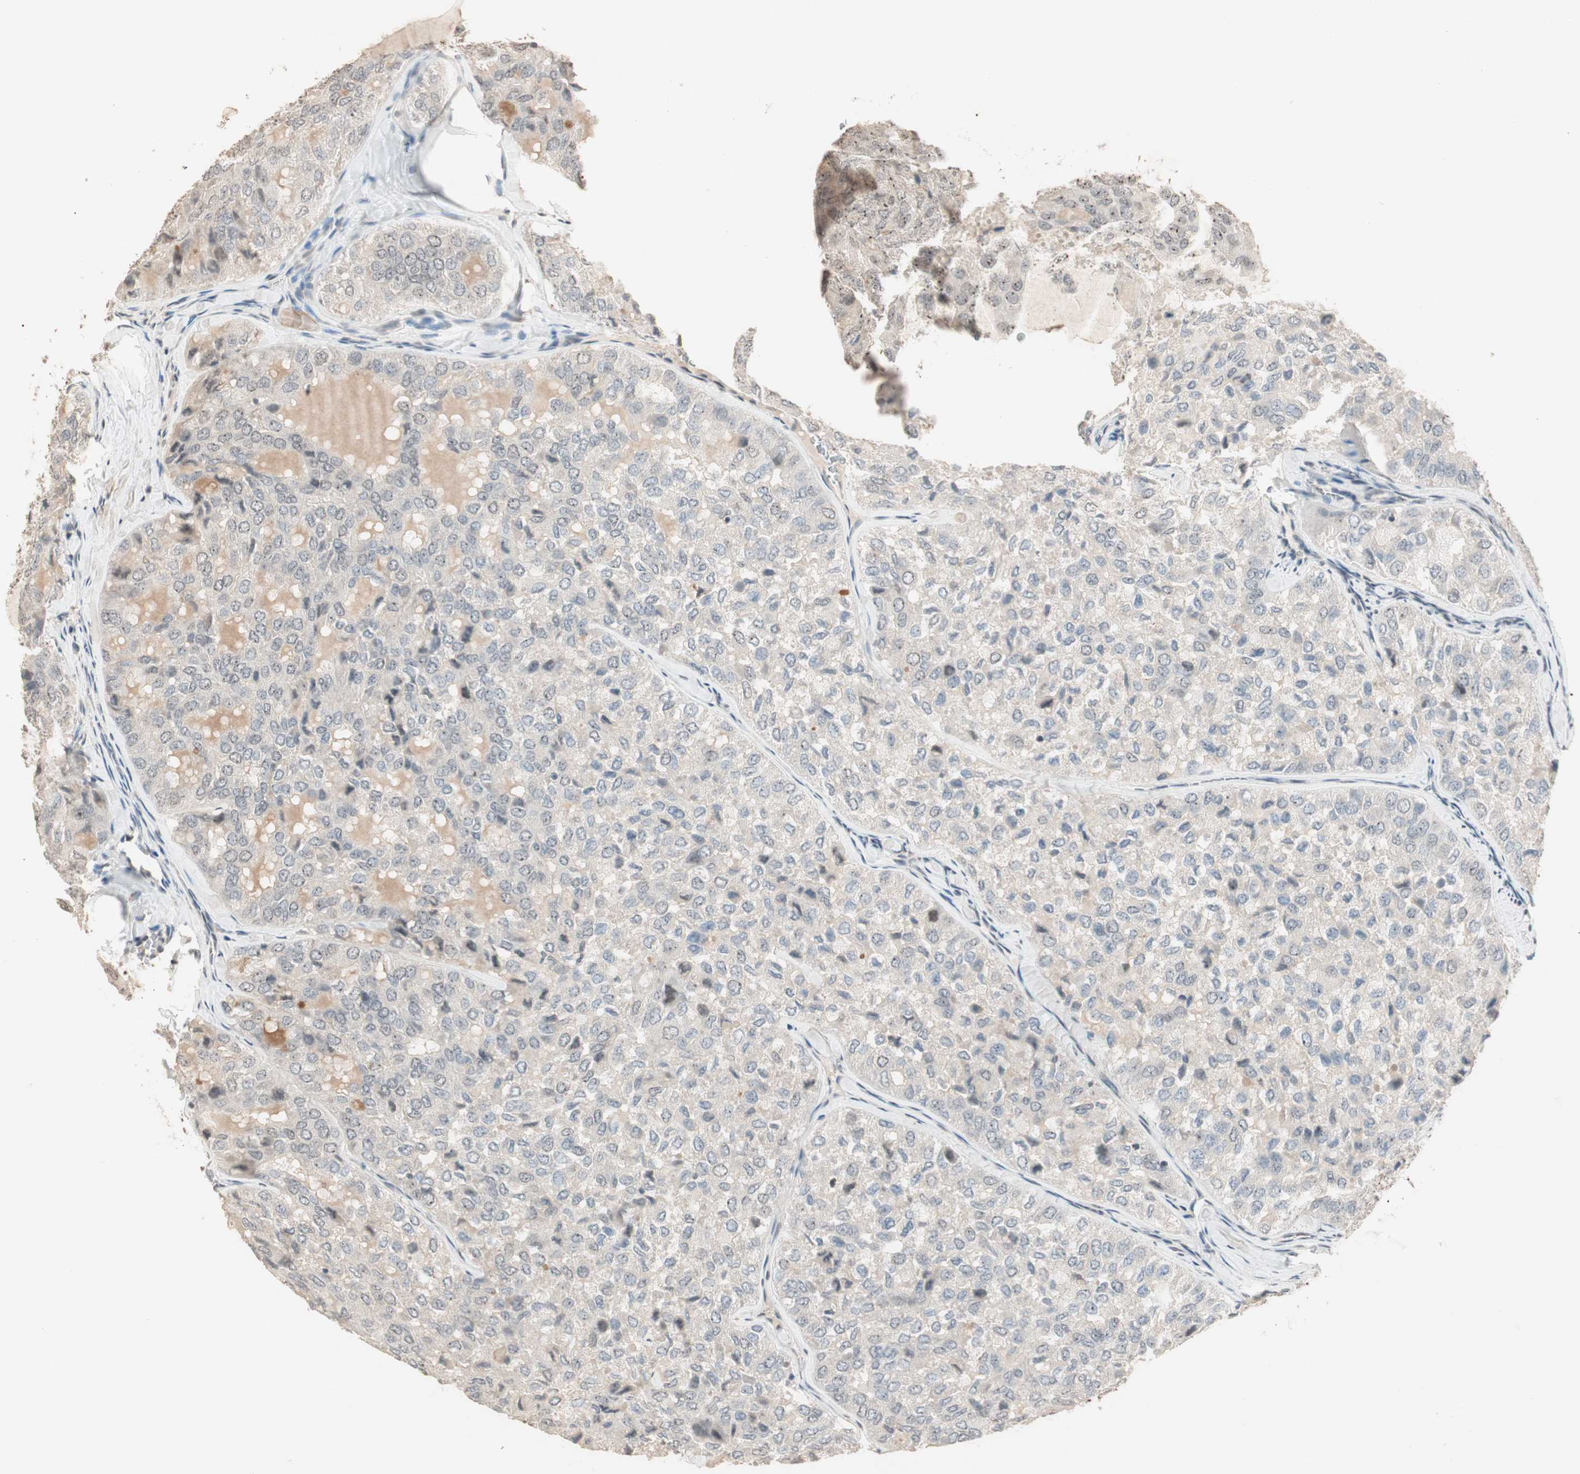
{"staining": {"intensity": "negative", "quantity": "none", "location": "none"}, "tissue": "thyroid cancer", "cell_type": "Tumor cells", "image_type": "cancer", "snomed": [{"axis": "morphology", "description": "Follicular adenoma carcinoma, NOS"}, {"axis": "topography", "description": "Thyroid gland"}], "caption": "IHC of human thyroid follicular adenoma carcinoma displays no positivity in tumor cells. The staining is performed using DAB brown chromogen with nuclei counter-stained in using hematoxylin.", "gene": "ETV4", "patient": {"sex": "male", "age": 75}}